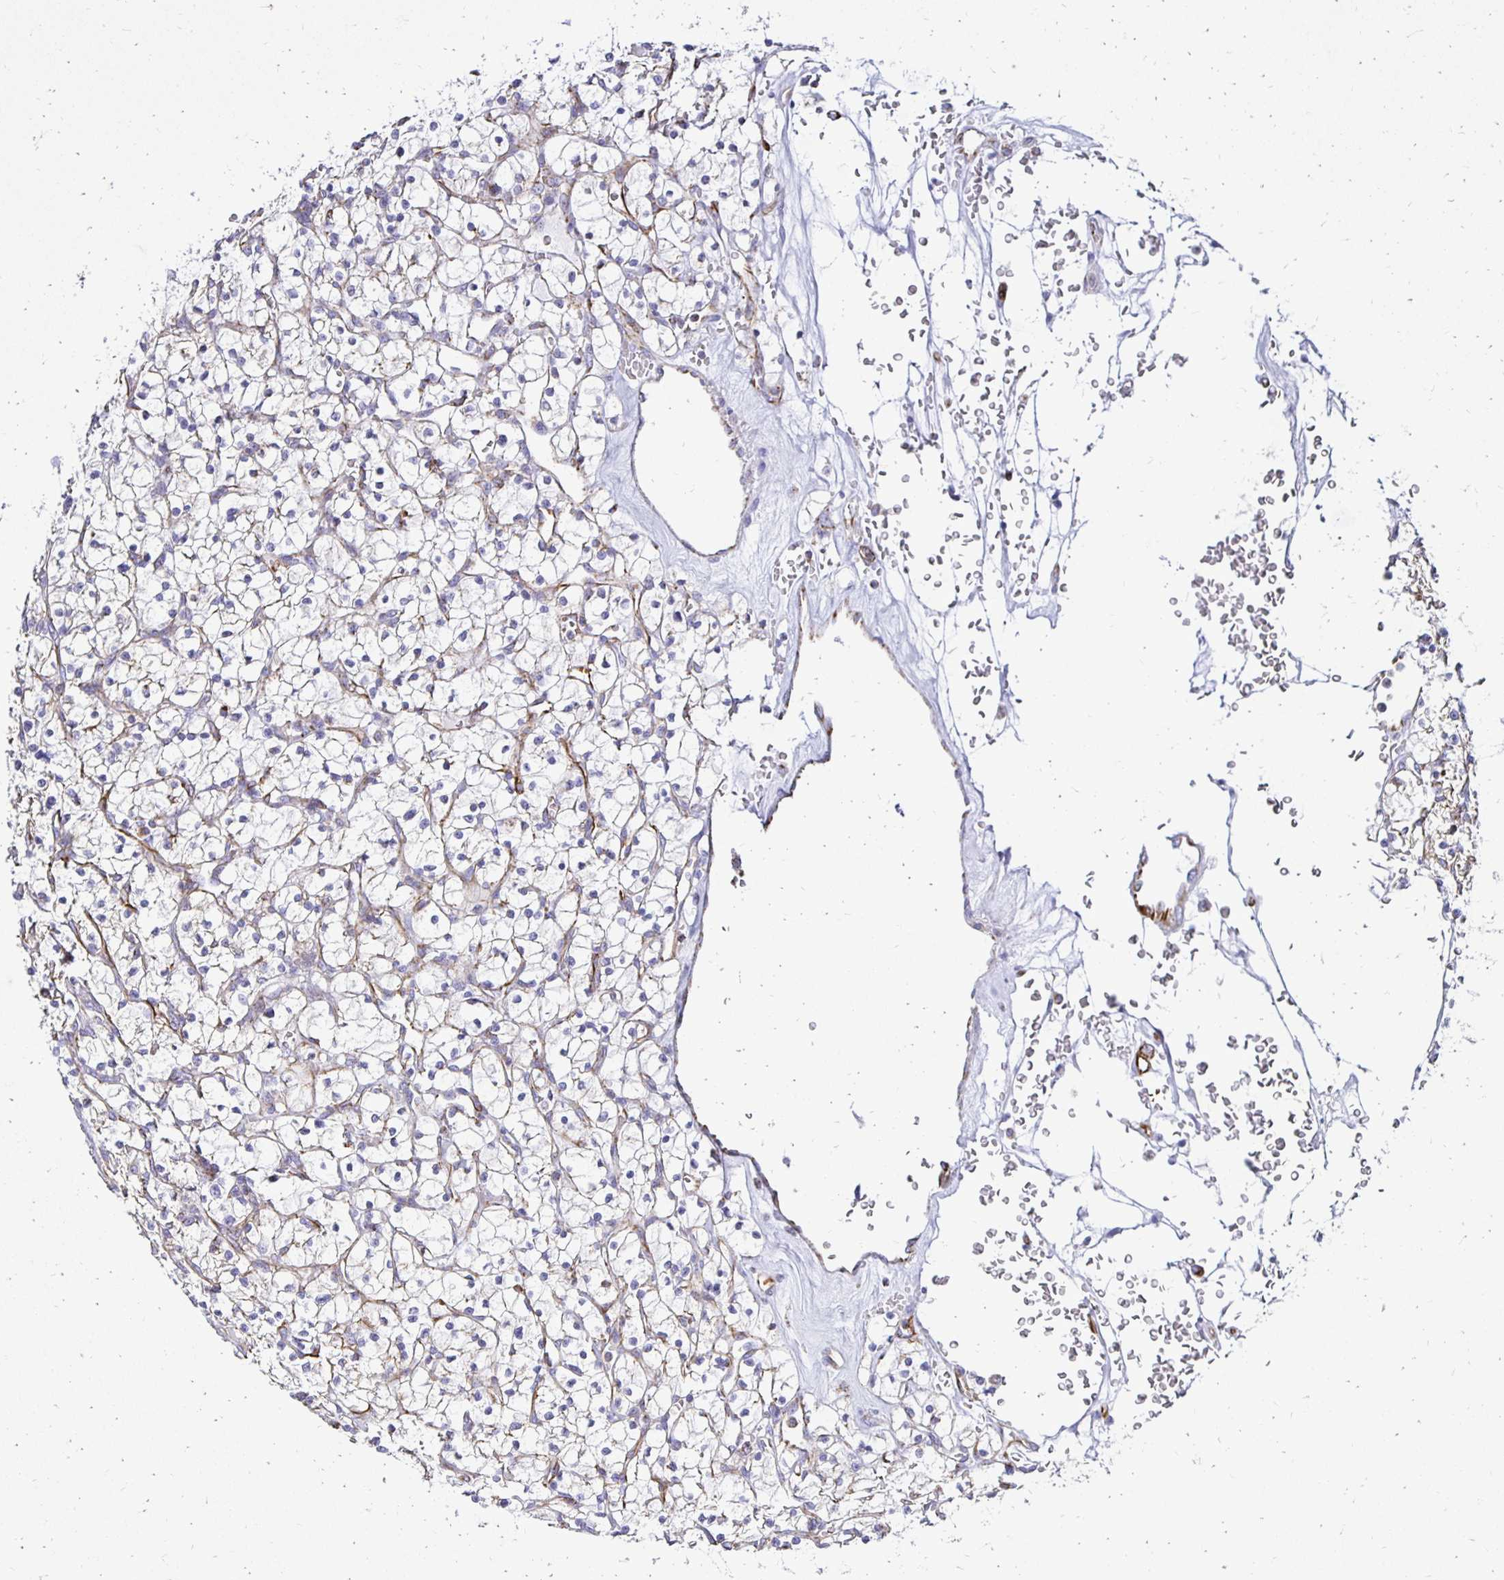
{"staining": {"intensity": "negative", "quantity": "none", "location": "none"}, "tissue": "renal cancer", "cell_type": "Tumor cells", "image_type": "cancer", "snomed": [{"axis": "morphology", "description": "Adenocarcinoma, NOS"}, {"axis": "topography", "description": "Kidney"}], "caption": "Tumor cells are negative for protein expression in human renal cancer. (IHC, brightfield microscopy, high magnification).", "gene": "PLAAT2", "patient": {"sex": "female", "age": 64}}